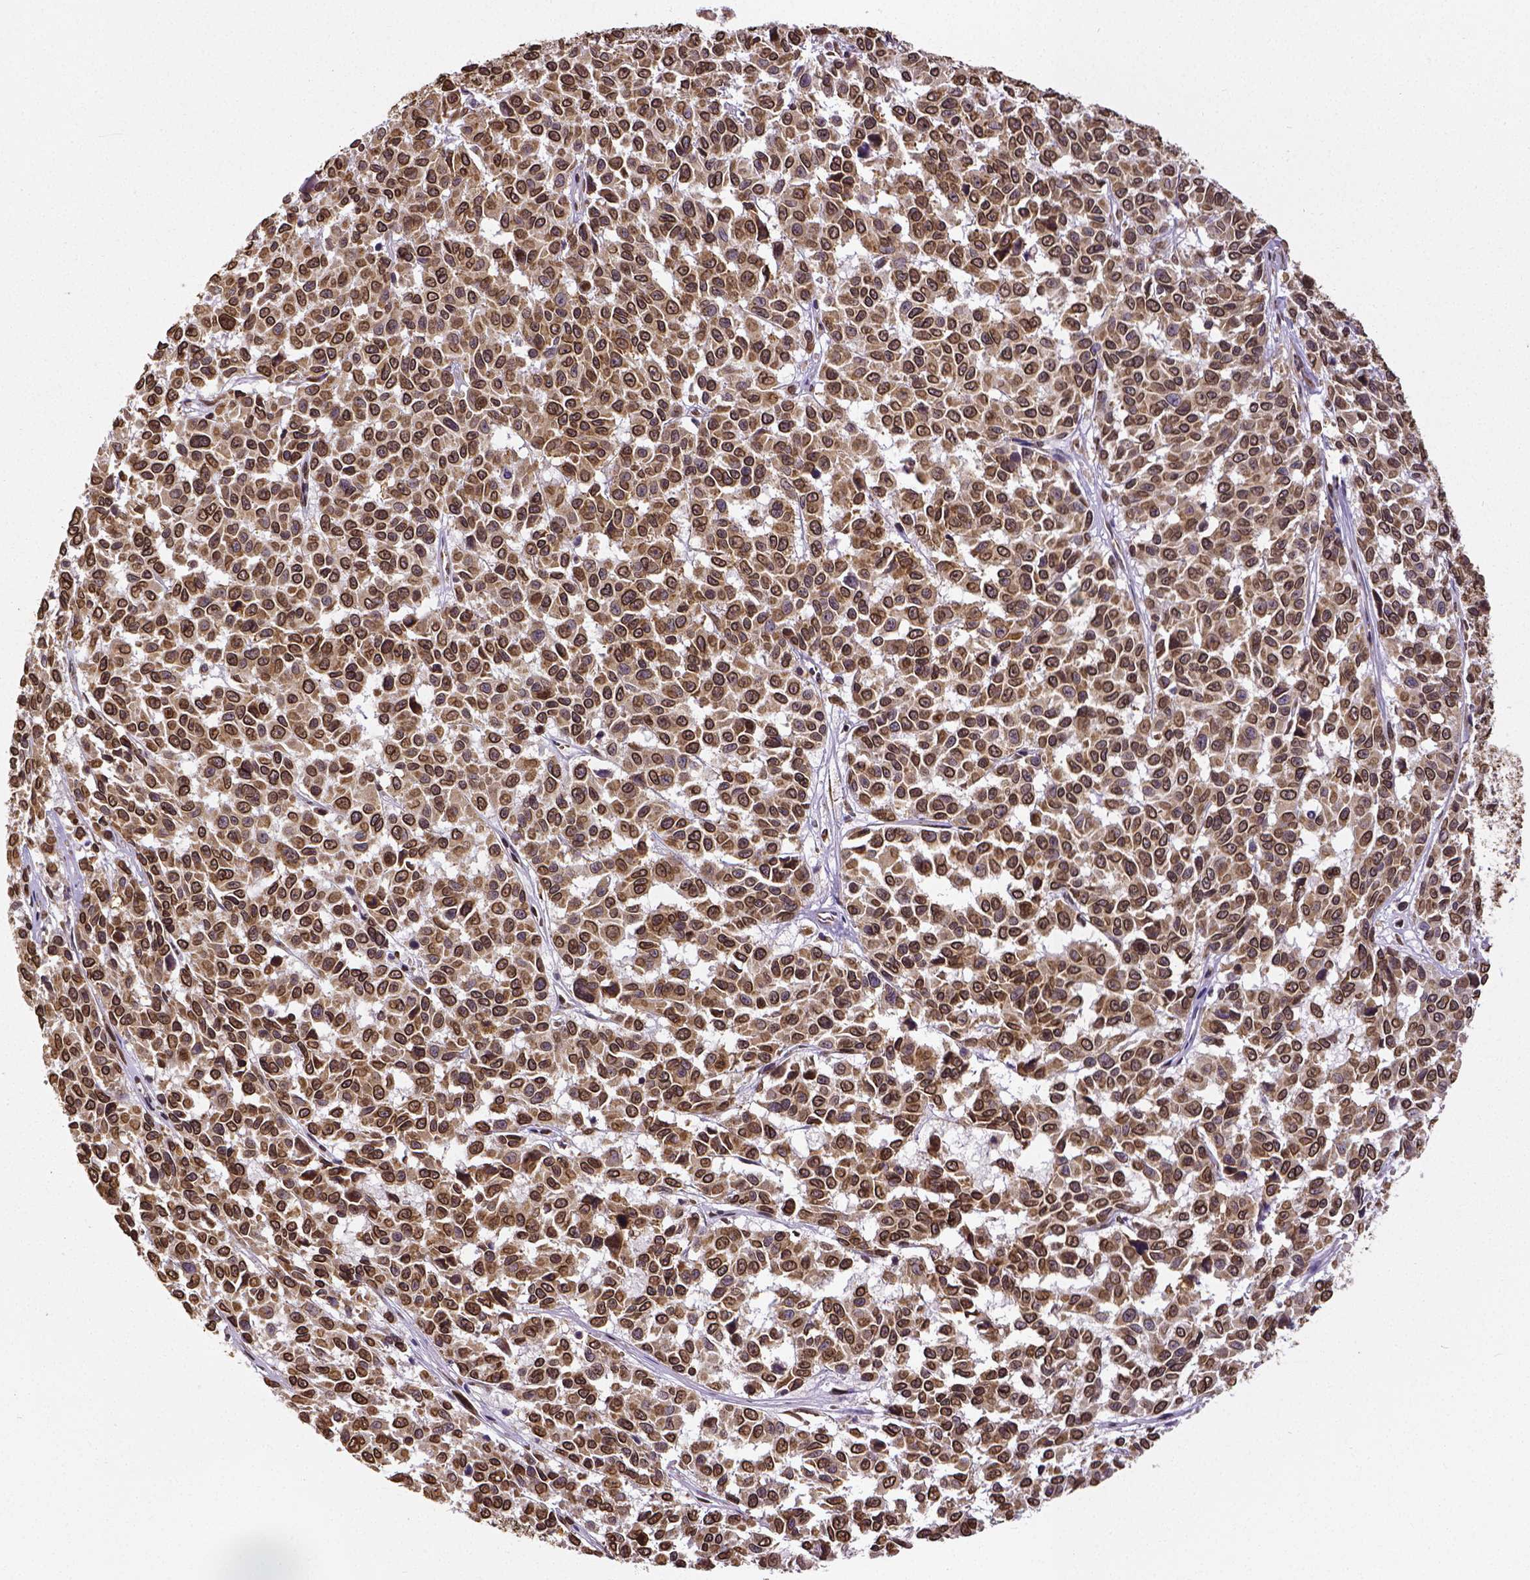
{"staining": {"intensity": "strong", "quantity": ">75%", "location": "cytoplasmic/membranous,nuclear"}, "tissue": "melanoma", "cell_type": "Tumor cells", "image_type": "cancer", "snomed": [{"axis": "morphology", "description": "Malignant melanoma, NOS"}, {"axis": "topography", "description": "Skin"}], "caption": "Malignant melanoma tissue reveals strong cytoplasmic/membranous and nuclear expression in approximately >75% of tumor cells, visualized by immunohistochemistry.", "gene": "MTDH", "patient": {"sex": "female", "age": 66}}